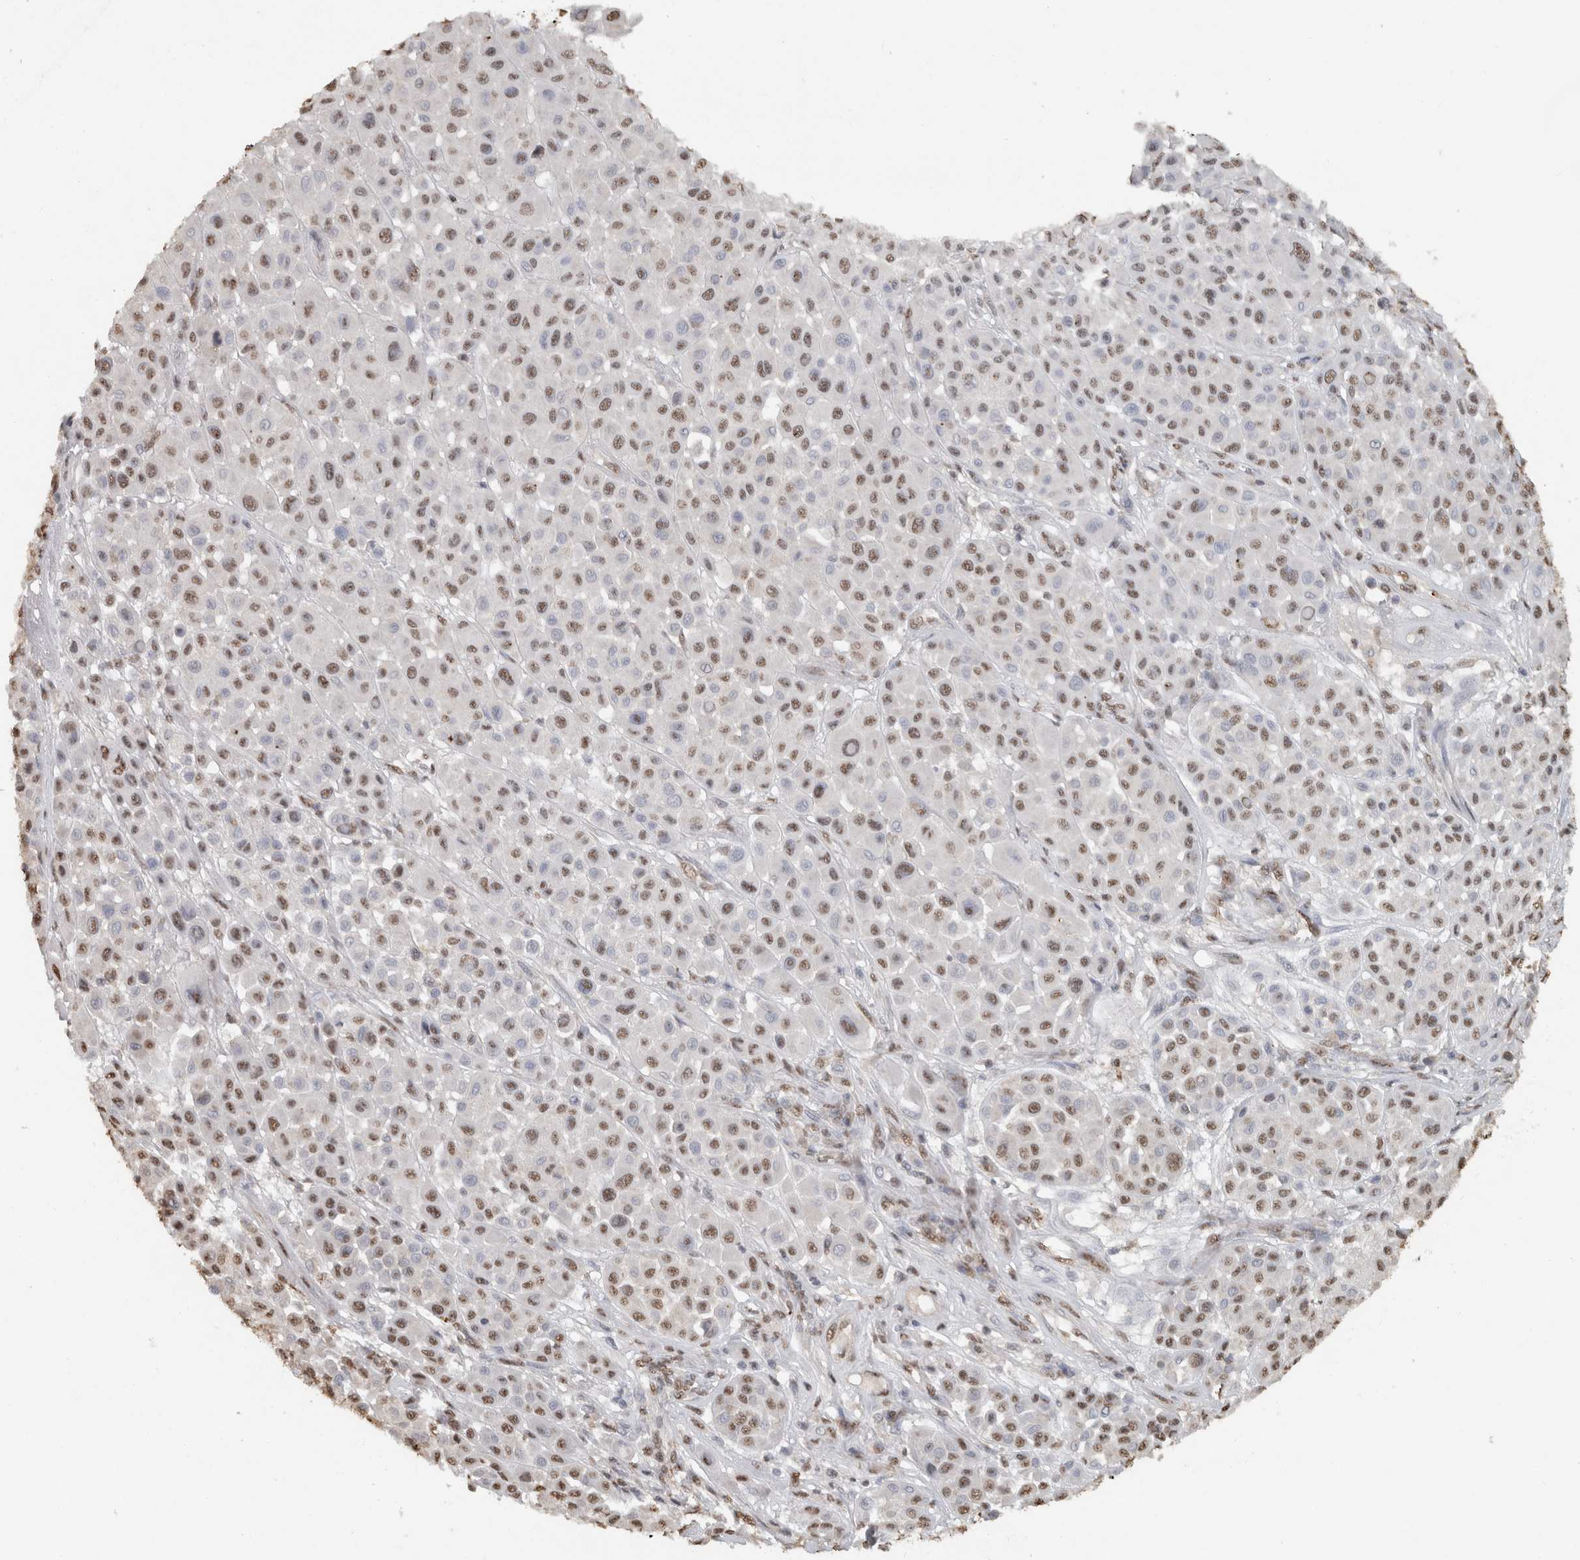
{"staining": {"intensity": "moderate", "quantity": ">75%", "location": "nuclear"}, "tissue": "melanoma", "cell_type": "Tumor cells", "image_type": "cancer", "snomed": [{"axis": "morphology", "description": "Malignant melanoma, Metastatic site"}, {"axis": "topography", "description": "Soft tissue"}], "caption": "Protein positivity by IHC reveals moderate nuclear staining in about >75% of tumor cells in melanoma. Using DAB (brown) and hematoxylin (blue) stains, captured at high magnification using brightfield microscopy.", "gene": "HAND2", "patient": {"sex": "male", "age": 41}}